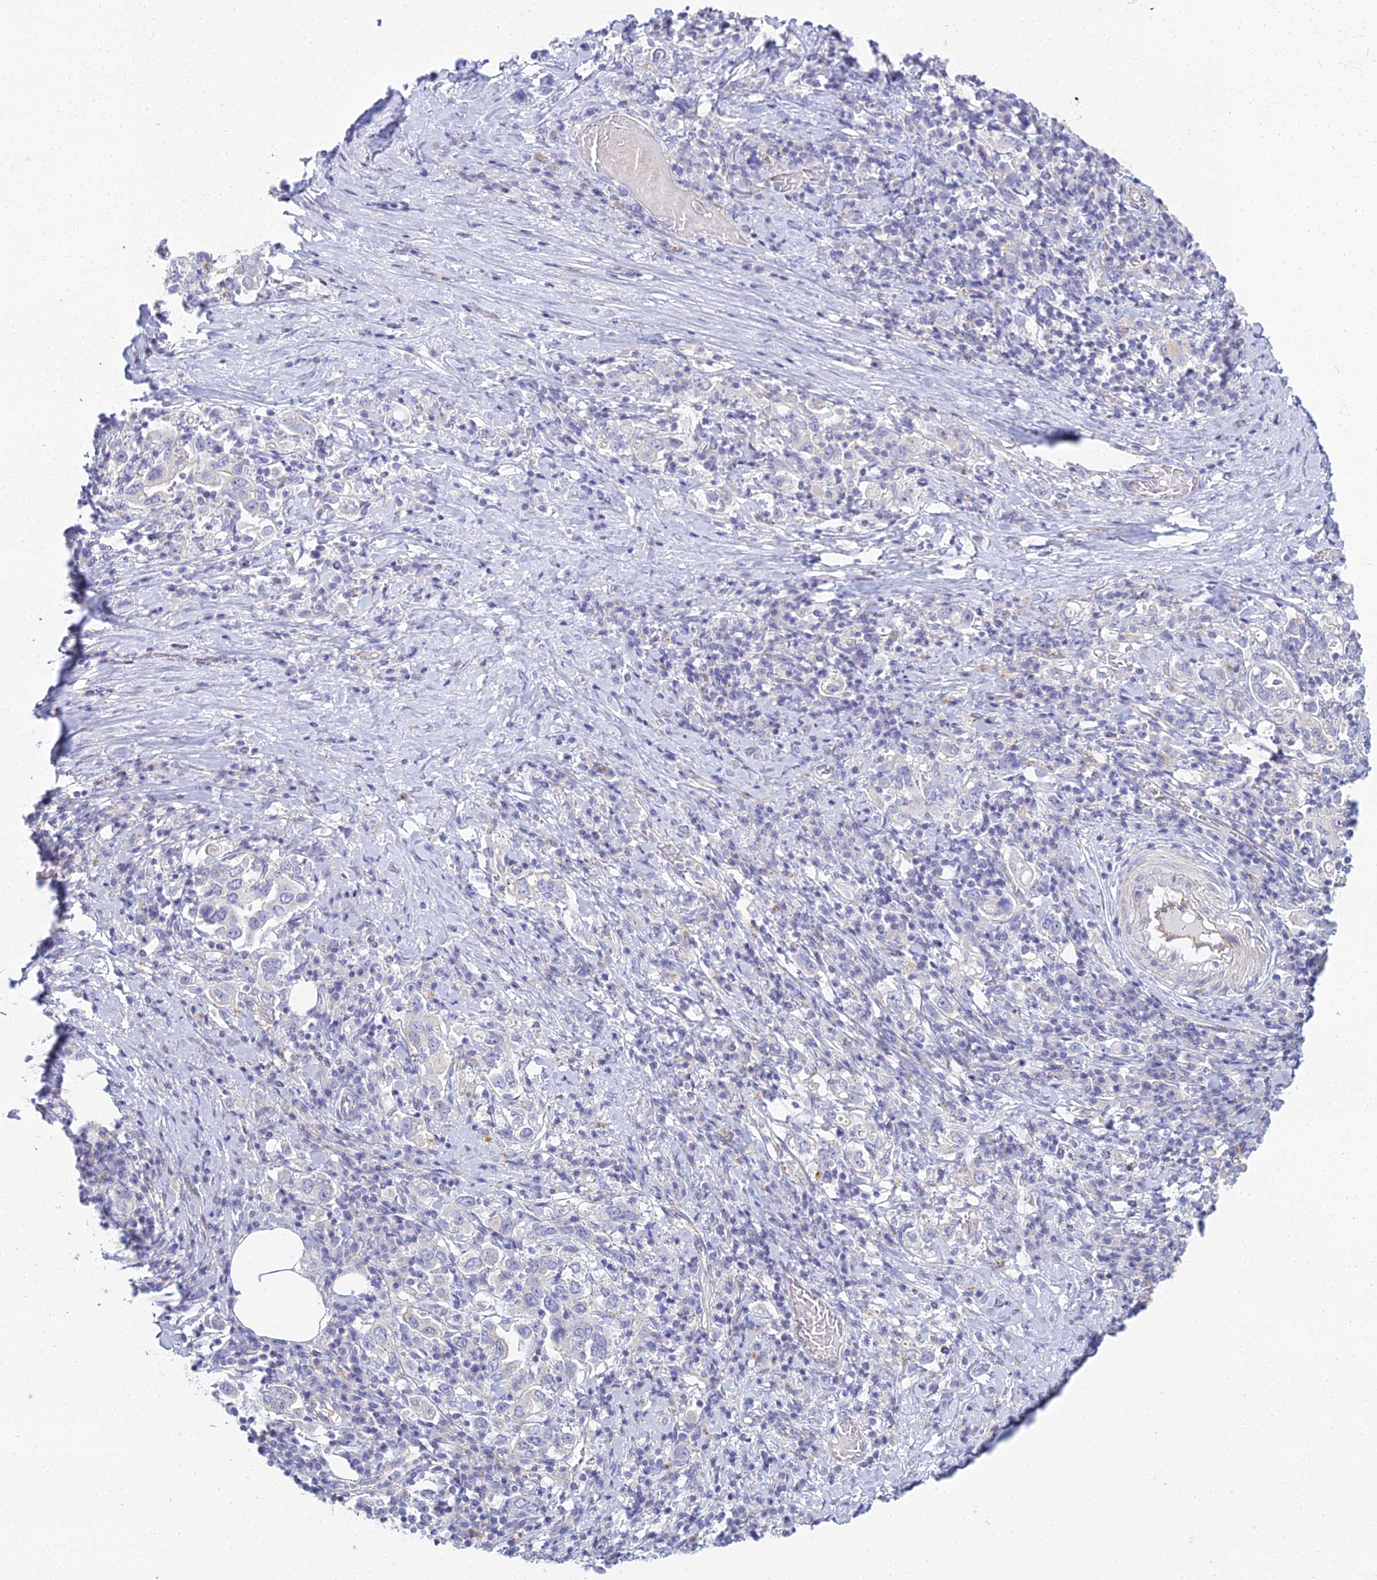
{"staining": {"intensity": "negative", "quantity": "none", "location": "none"}, "tissue": "stomach cancer", "cell_type": "Tumor cells", "image_type": "cancer", "snomed": [{"axis": "morphology", "description": "Adenocarcinoma, NOS"}, {"axis": "topography", "description": "Stomach, upper"}, {"axis": "topography", "description": "Stomach"}], "caption": "High magnification brightfield microscopy of adenocarcinoma (stomach) stained with DAB (brown) and counterstained with hematoxylin (blue): tumor cells show no significant expression.", "gene": "SMIM24", "patient": {"sex": "male", "age": 62}}